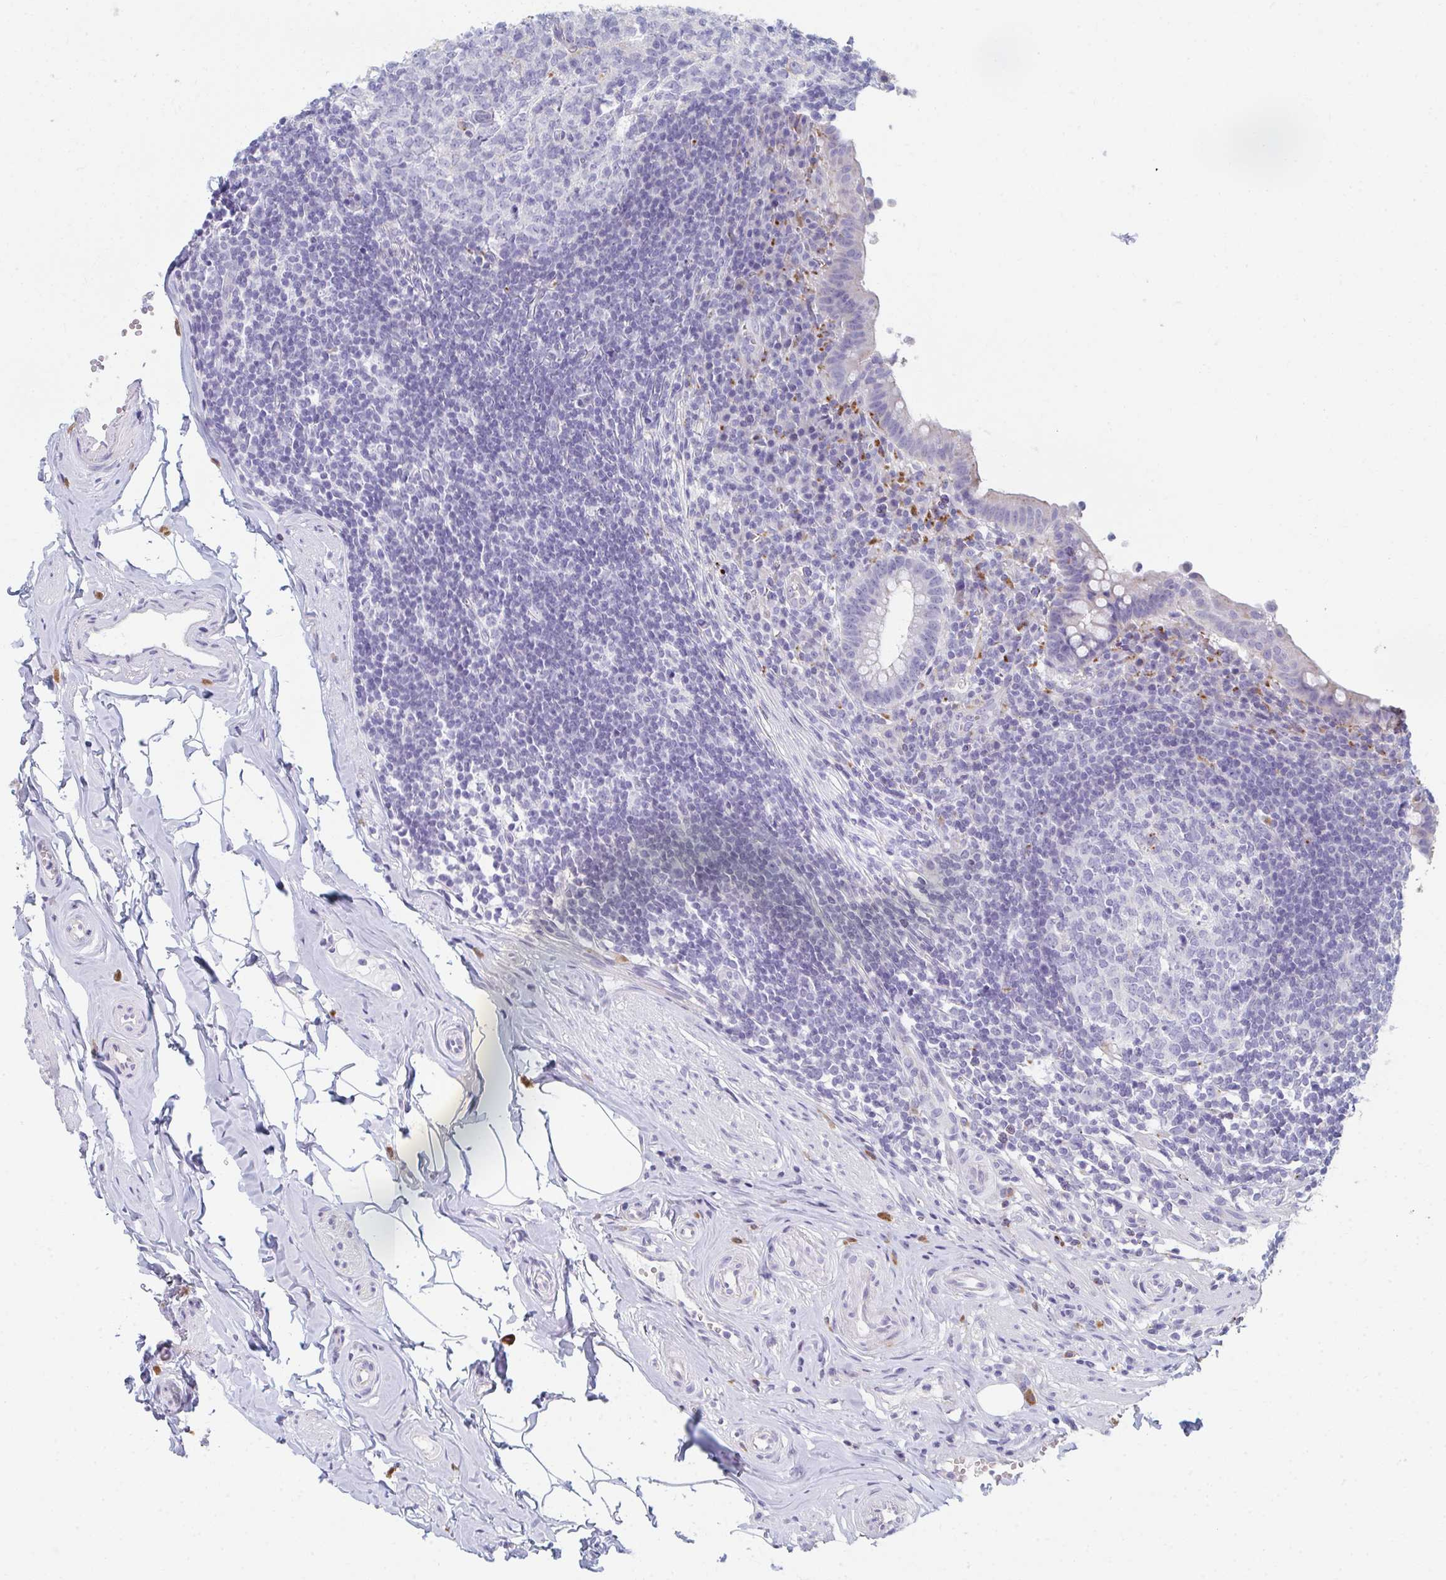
{"staining": {"intensity": "negative", "quantity": "none", "location": "none"}, "tissue": "appendix", "cell_type": "Glandular cells", "image_type": "normal", "snomed": [{"axis": "morphology", "description": "Normal tissue, NOS"}, {"axis": "topography", "description": "Appendix"}], "caption": "This is a histopathology image of immunohistochemistry staining of unremarkable appendix, which shows no staining in glandular cells. (Brightfield microscopy of DAB (3,3'-diaminobenzidine) IHC at high magnification).", "gene": "EIF1AD", "patient": {"sex": "female", "age": 56}}